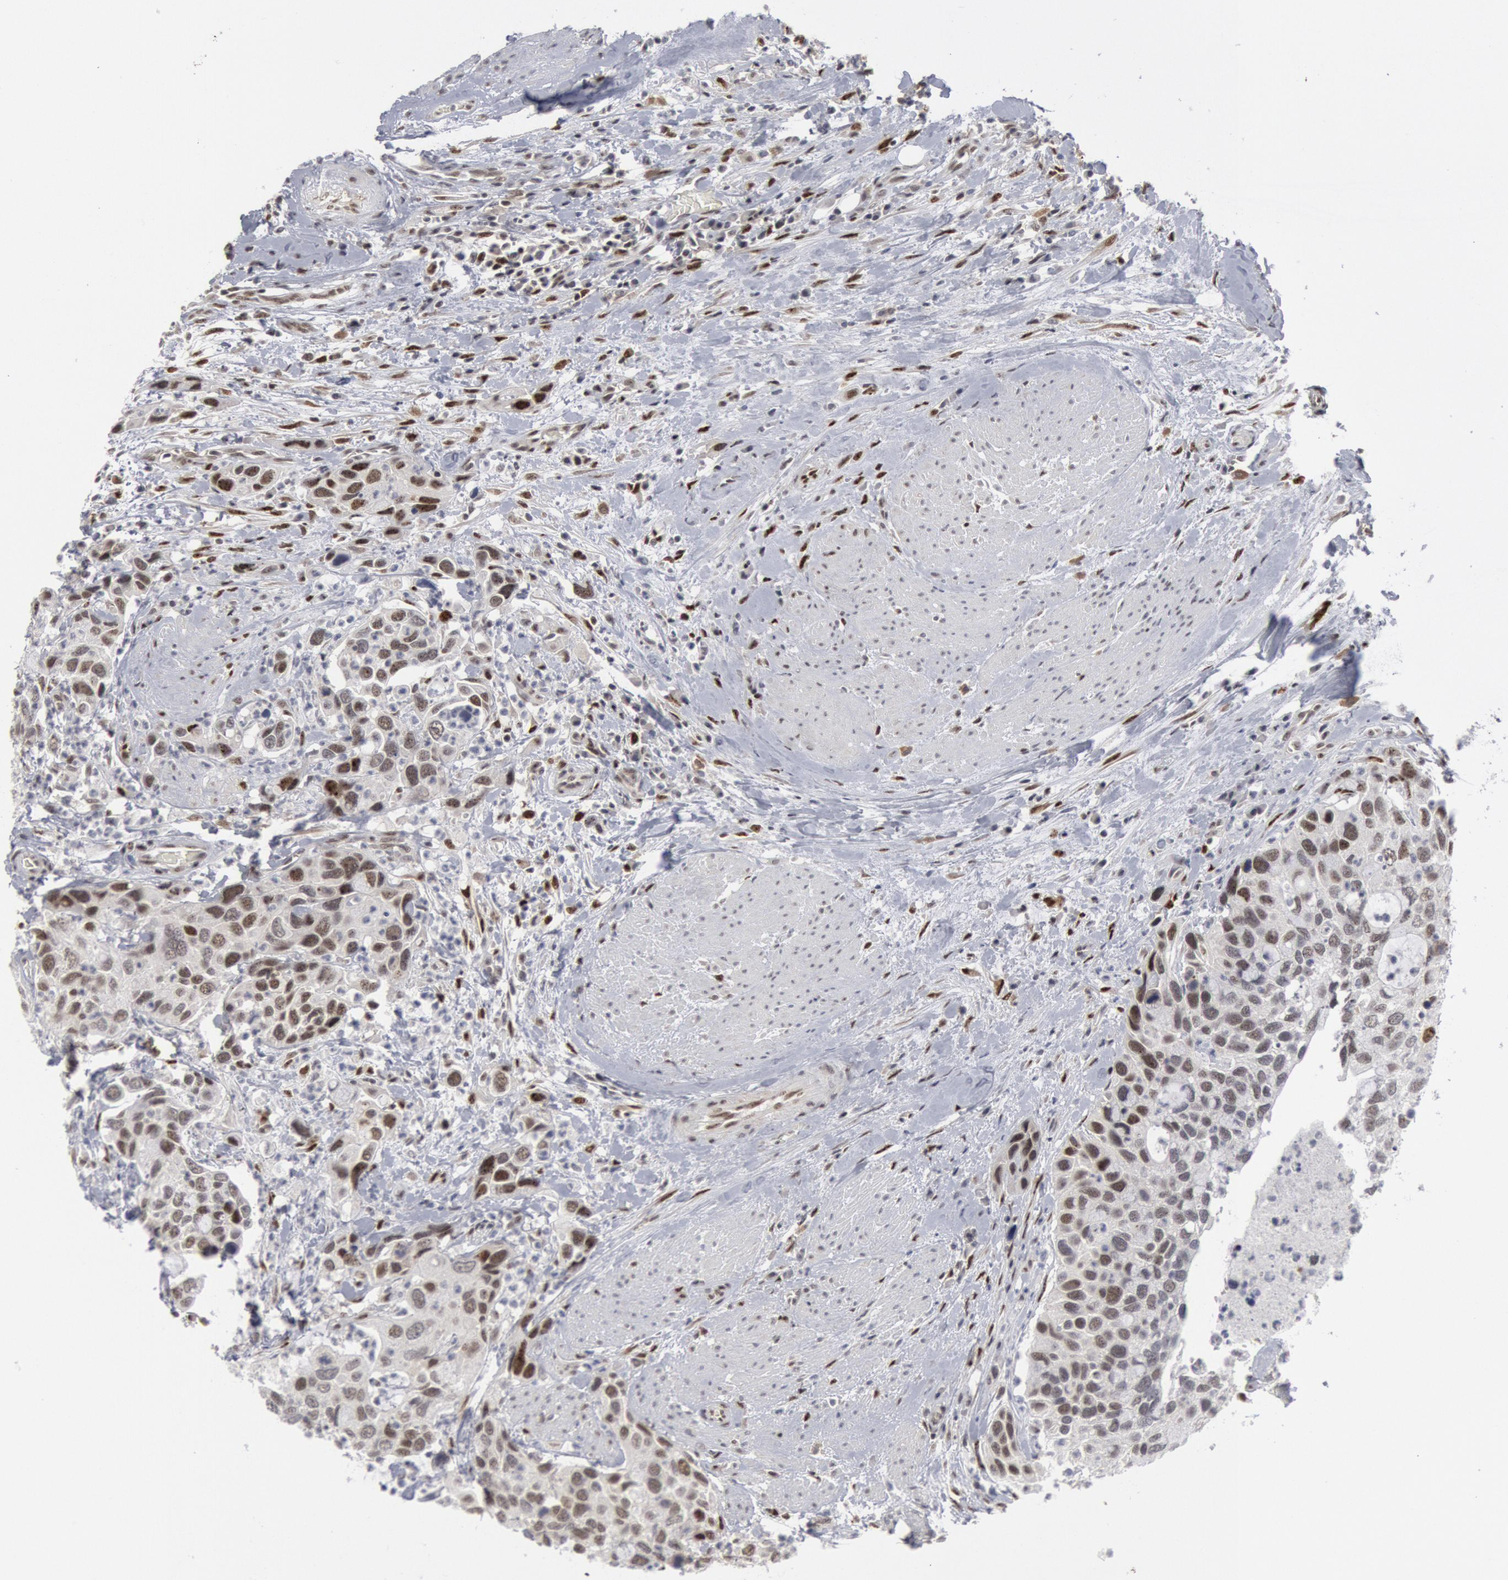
{"staining": {"intensity": "weak", "quantity": "<25%", "location": "nuclear"}, "tissue": "urothelial cancer", "cell_type": "Tumor cells", "image_type": "cancer", "snomed": [{"axis": "morphology", "description": "Urothelial carcinoma, High grade"}, {"axis": "topography", "description": "Urinary bladder"}], "caption": "Tumor cells are negative for brown protein staining in urothelial cancer. The staining is performed using DAB (3,3'-diaminobenzidine) brown chromogen with nuclei counter-stained in using hematoxylin.", "gene": "FOXO1", "patient": {"sex": "male", "age": 66}}